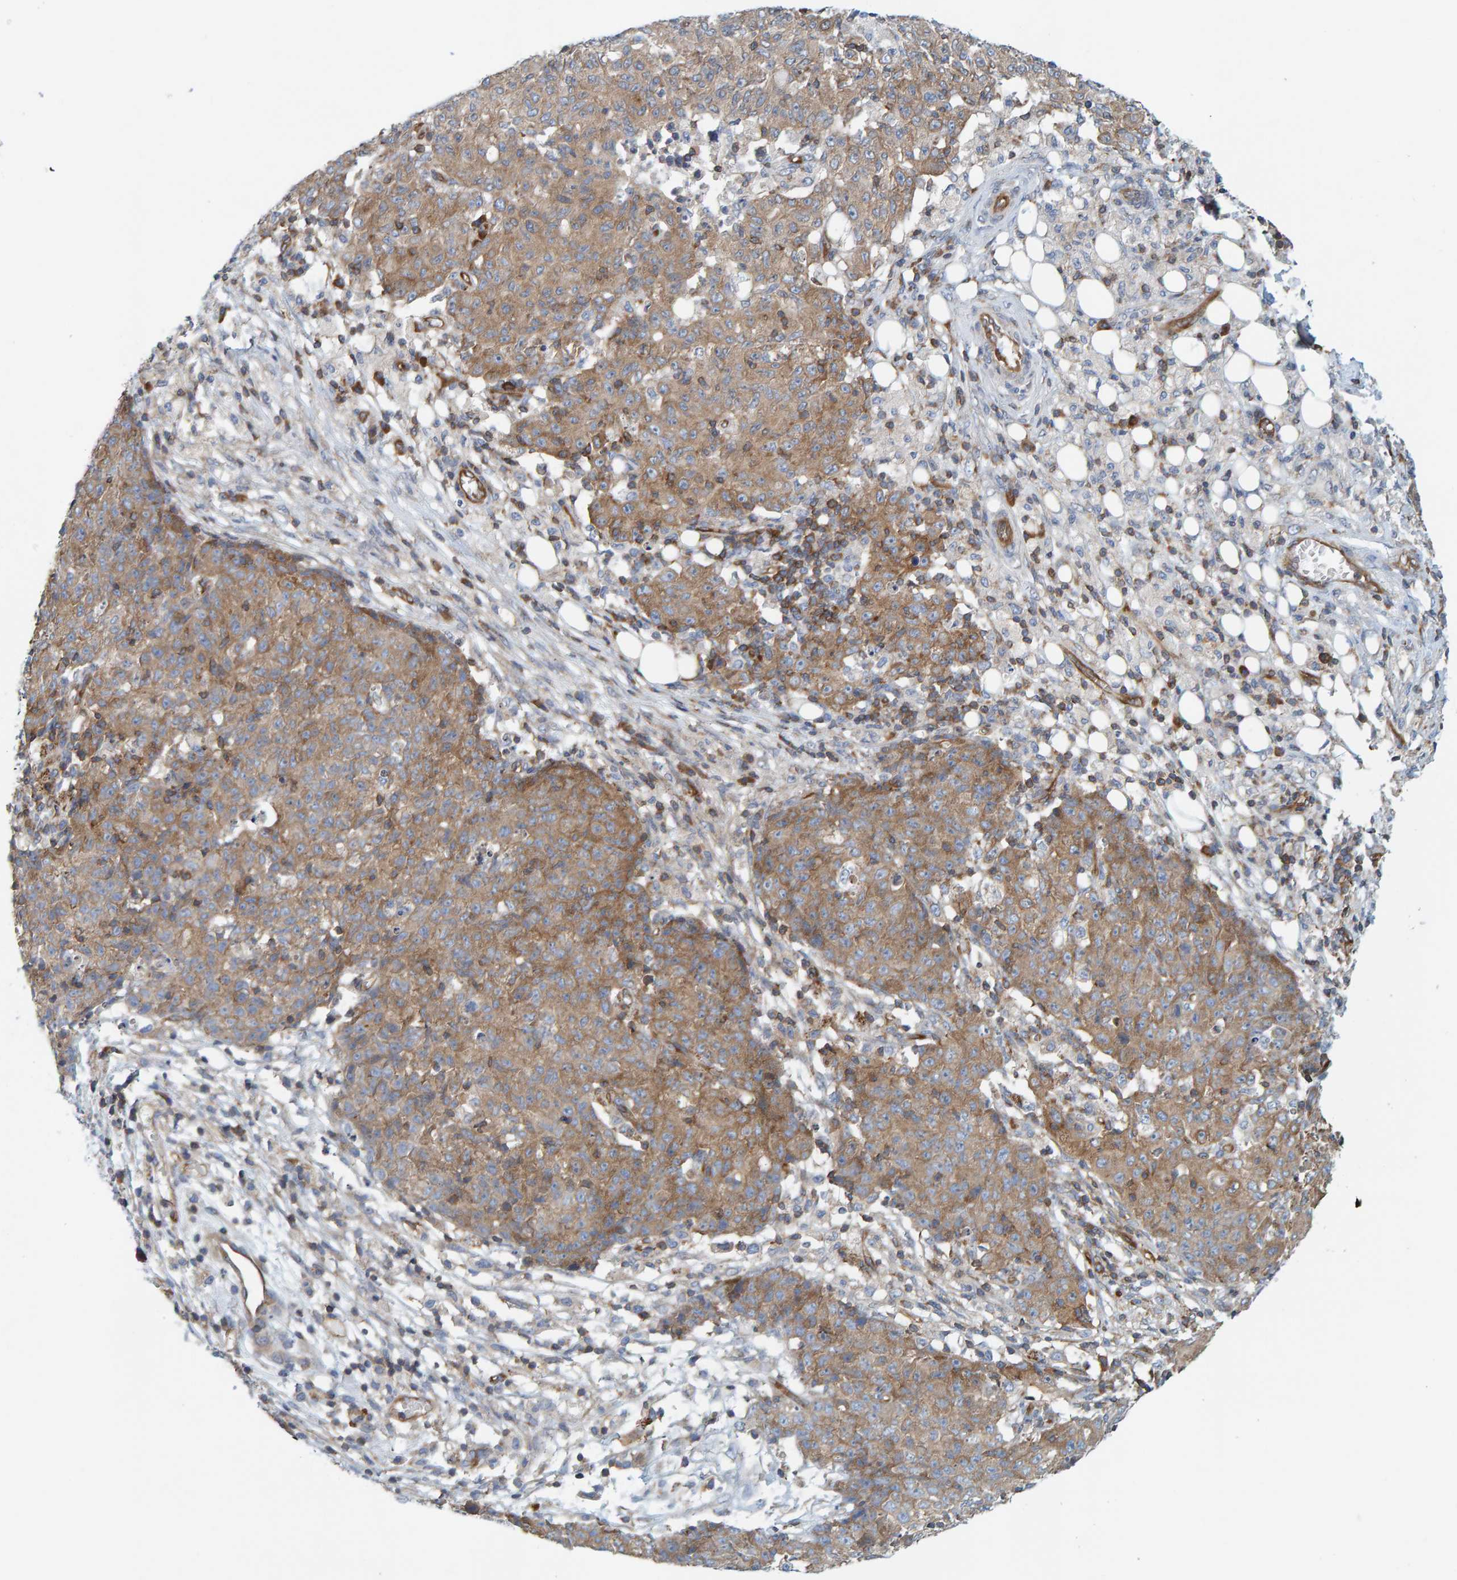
{"staining": {"intensity": "moderate", "quantity": ">75%", "location": "cytoplasmic/membranous"}, "tissue": "ovarian cancer", "cell_type": "Tumor cells", "image_type": "cancer", "snomed": [{"axis": "morphology", "description": "Carcinoma, endometroid"}, {"axis": "topography", "description": "Ovary"}], "caption": "A micrograph showing moderate cytoplasmic/membranous staining in about >75% of tumor cells in ovarian cancer (endometroid carcinoma), as visualized by brown immunohistochemical staining.", "gene": "PRKD2", "patient": {"sex": "female", "age": 42}}